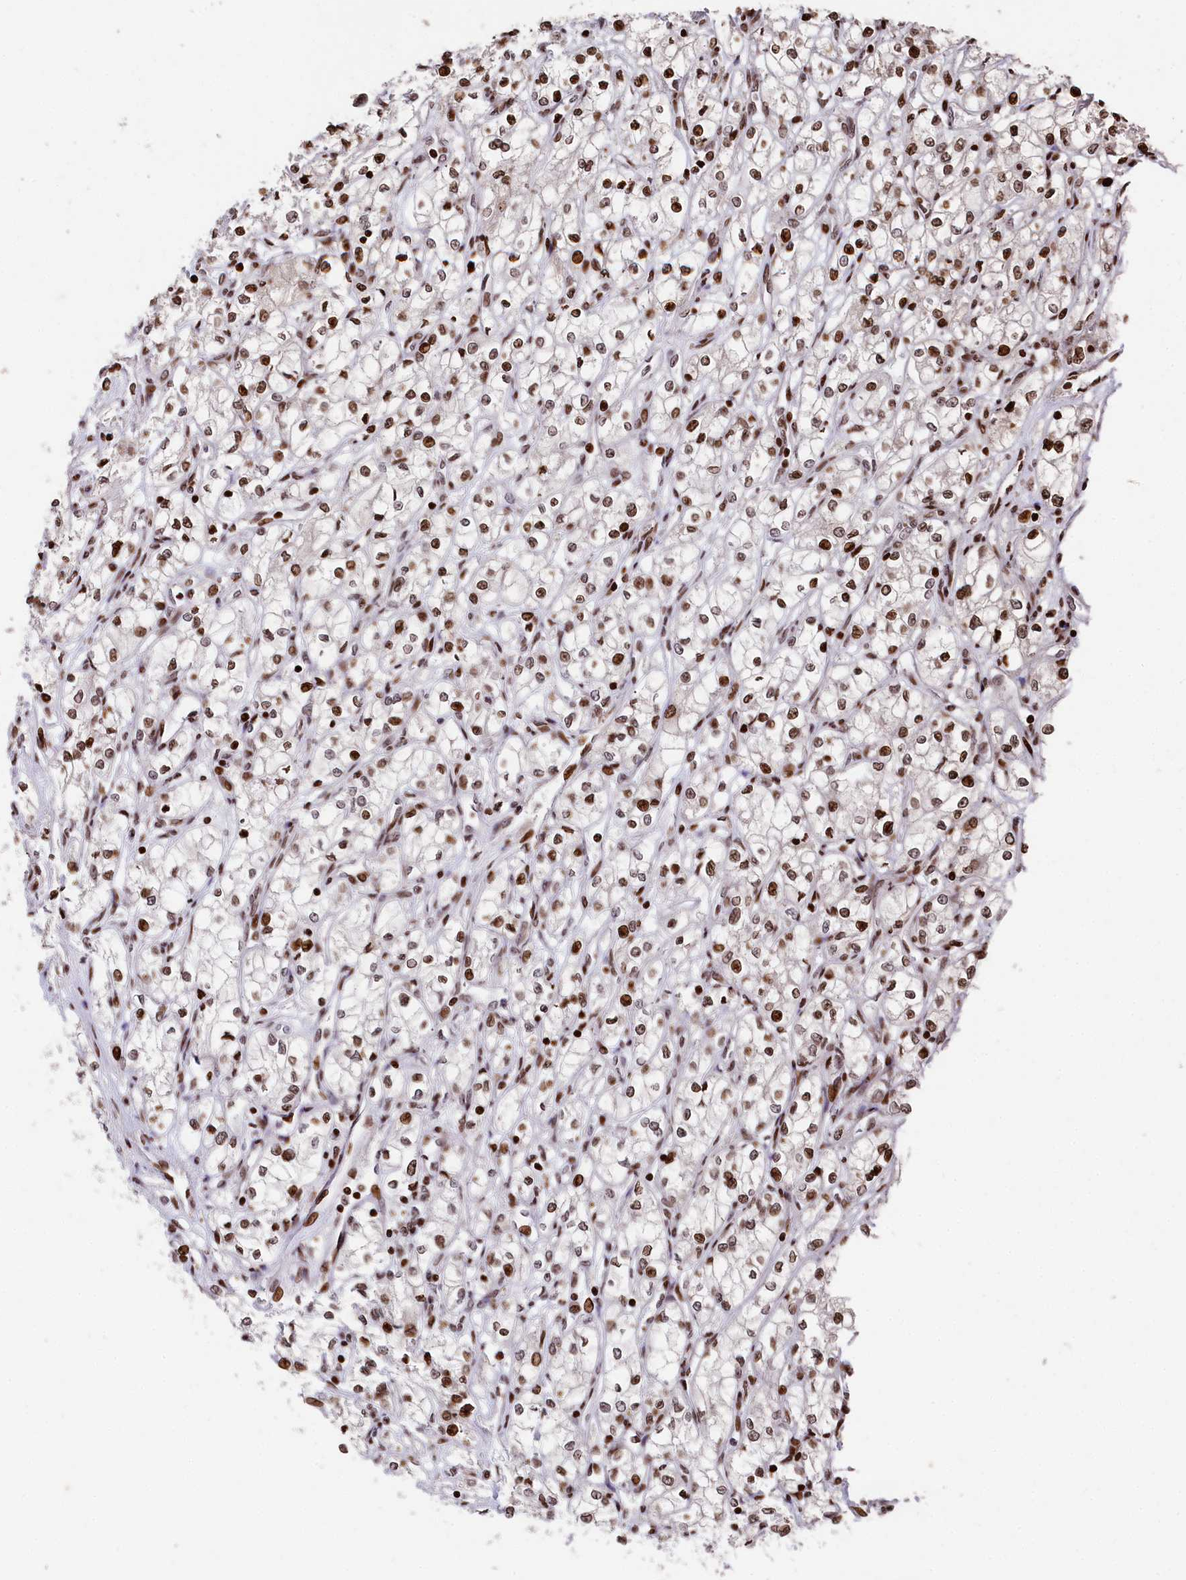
{"staining": {"intensity": "strong", "quantity": ">75%", "location": "nuclear"}, "tissue": "renal cancer", "cell_type": "Tumor cells", "image_type": "cancer", "snomed": [{"axis": "morphology", "description": "Adenocarcinoma, NOS"}, {"axis": "topography", "description": "Kidney"}], "caption": "Protein staining of renal adenocarcinoma tissue reveals strong nuclear expression in about >75% of tumor cells. The staining was performed using DAB (3,3'-diaminobenzidine), with brown indicating positive protein expression. Nuclei are stained blue with hematoxylin.", "gene": "MCF2L2", "patient": {"sex": "male", "age": 59}}